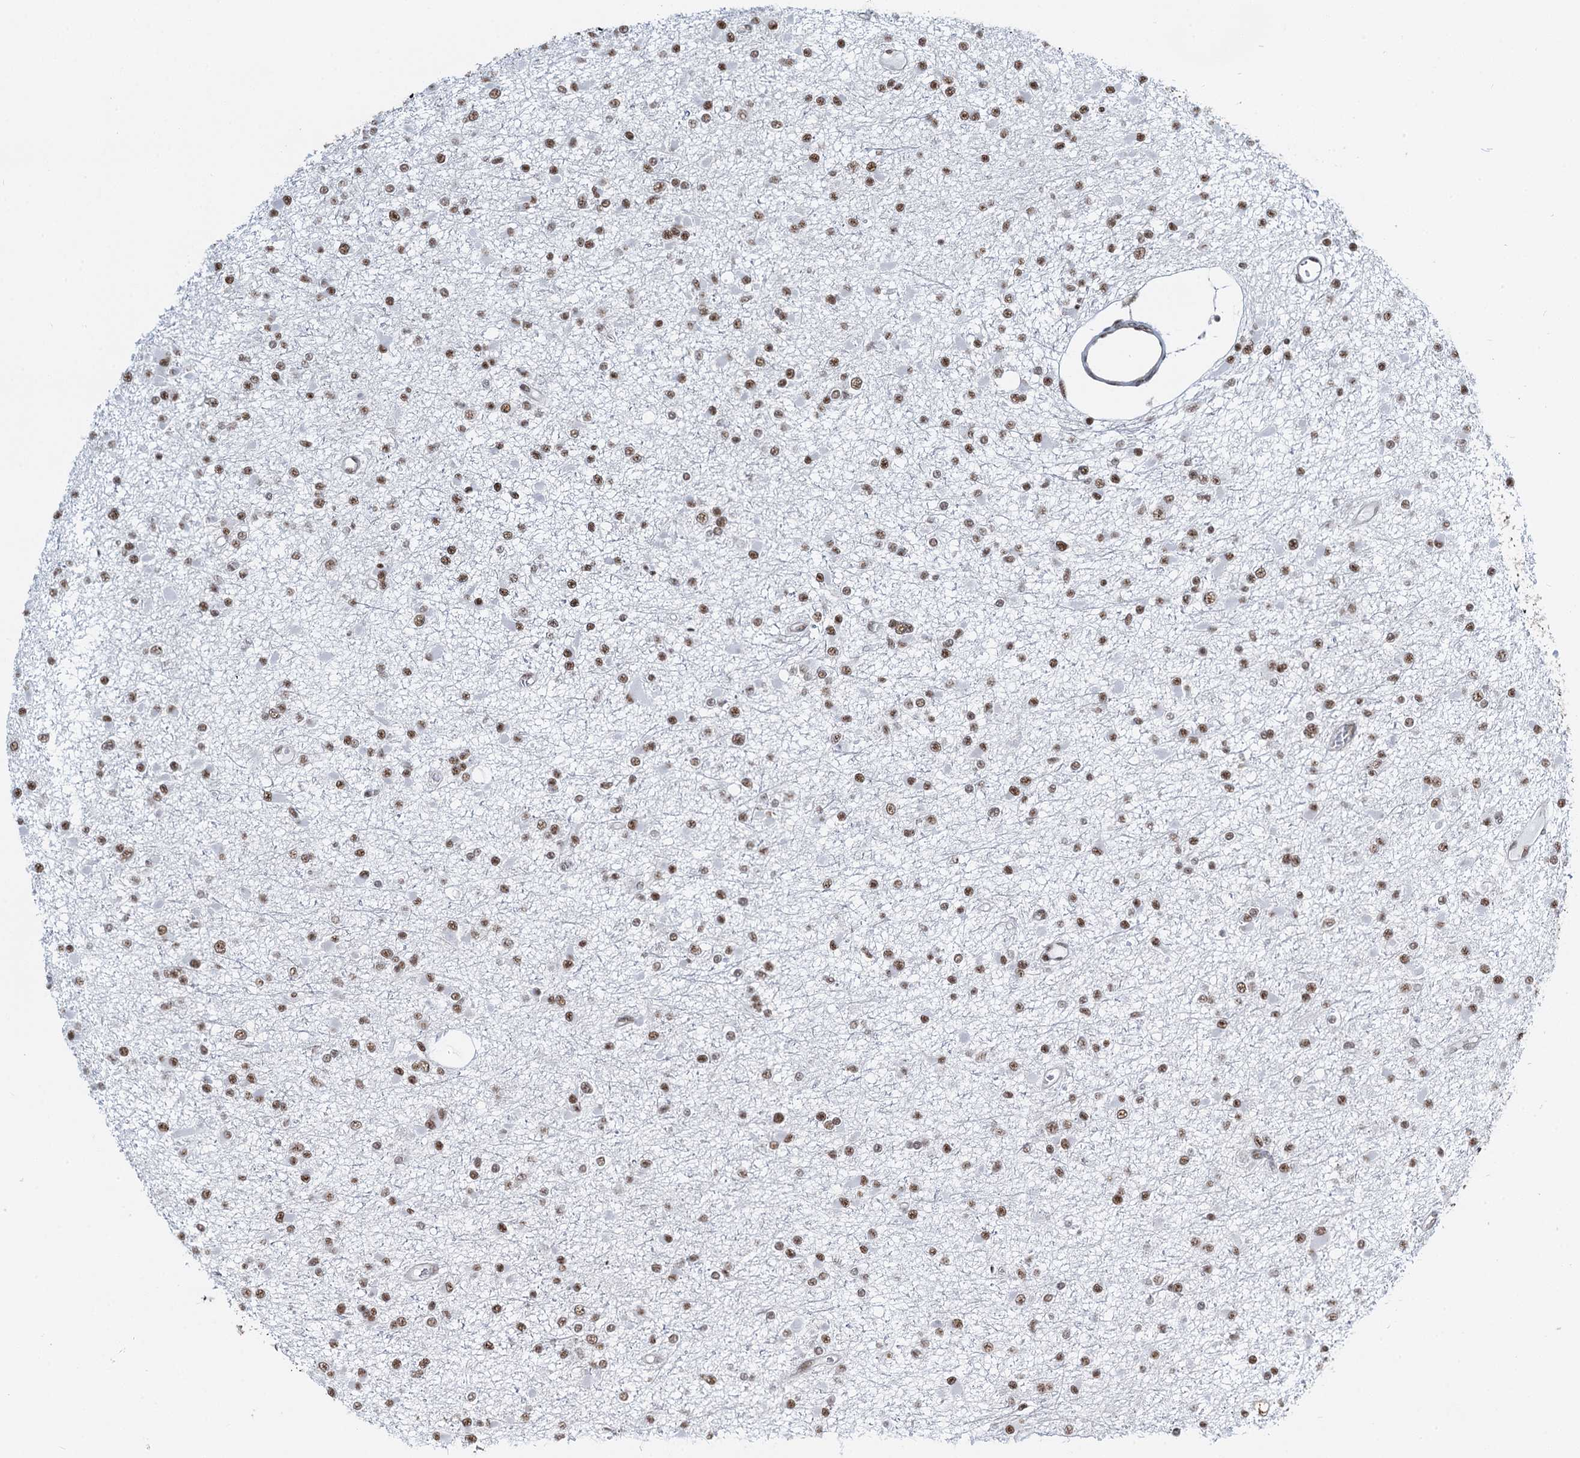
{"staining": {"intensity": "moderate", "quantity": ">75%", "location": "nuclear"}, "tissue": "glioma", "cell_type": "Tumor cells", "image_type": "cancer", "snomed": [{"axis": "morphology", "description": "Glioma, malignant, Low grade"}, {"axis": "topography", "description": "Brain"}], "caption": "Immunohistochemistry staining of glioma, which reveals medium levels of moderate nuclear positivity in about >75% of tumor cells indicating moderate nuclear protein expression. The staining was performed using DAB (brown) for protein detection and nuclei were counterstained in hematoxylin (blue).", "gene": "ZNF609", "patient": {"sex": "female", "age": 22}}